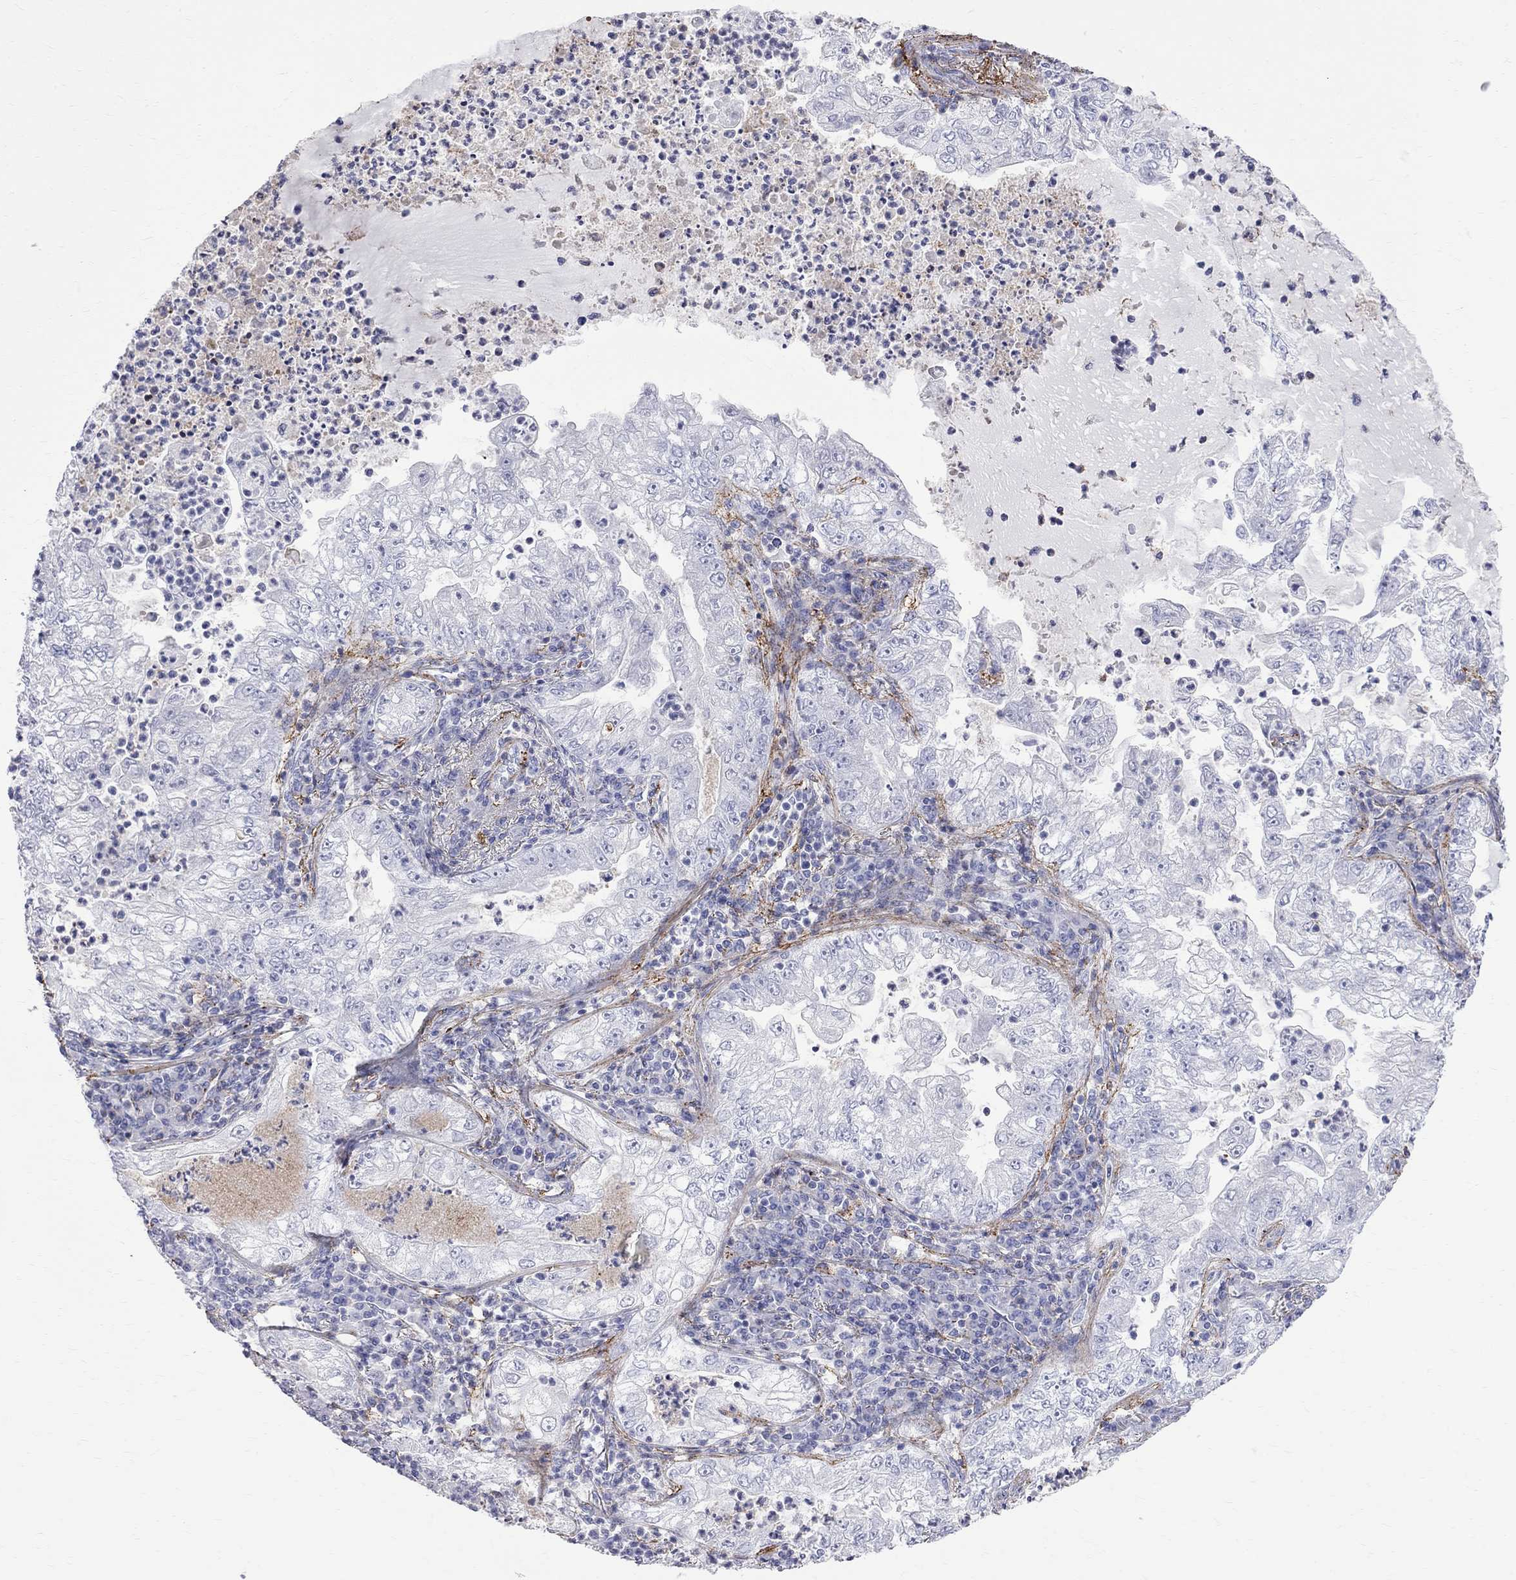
{"staining": {"intensity": "negative", "quantity": "none", "location": "none"}, "tissue": "lung cancer", "cell_type": "Tumor cells", "image_type": "cancer", "snomed": [{"axis": "morphology", "description": "Adenocarcinoma, NOS"}, {"axis": "topography", "description": "Lung"}], "caption": "Lung cancer (adenocarcinoma) was stained to show a protein in brown. There is no significant expression in tumor cells.", "gene": "S100A3", "patient": {"sex": "female", "age": 73}}